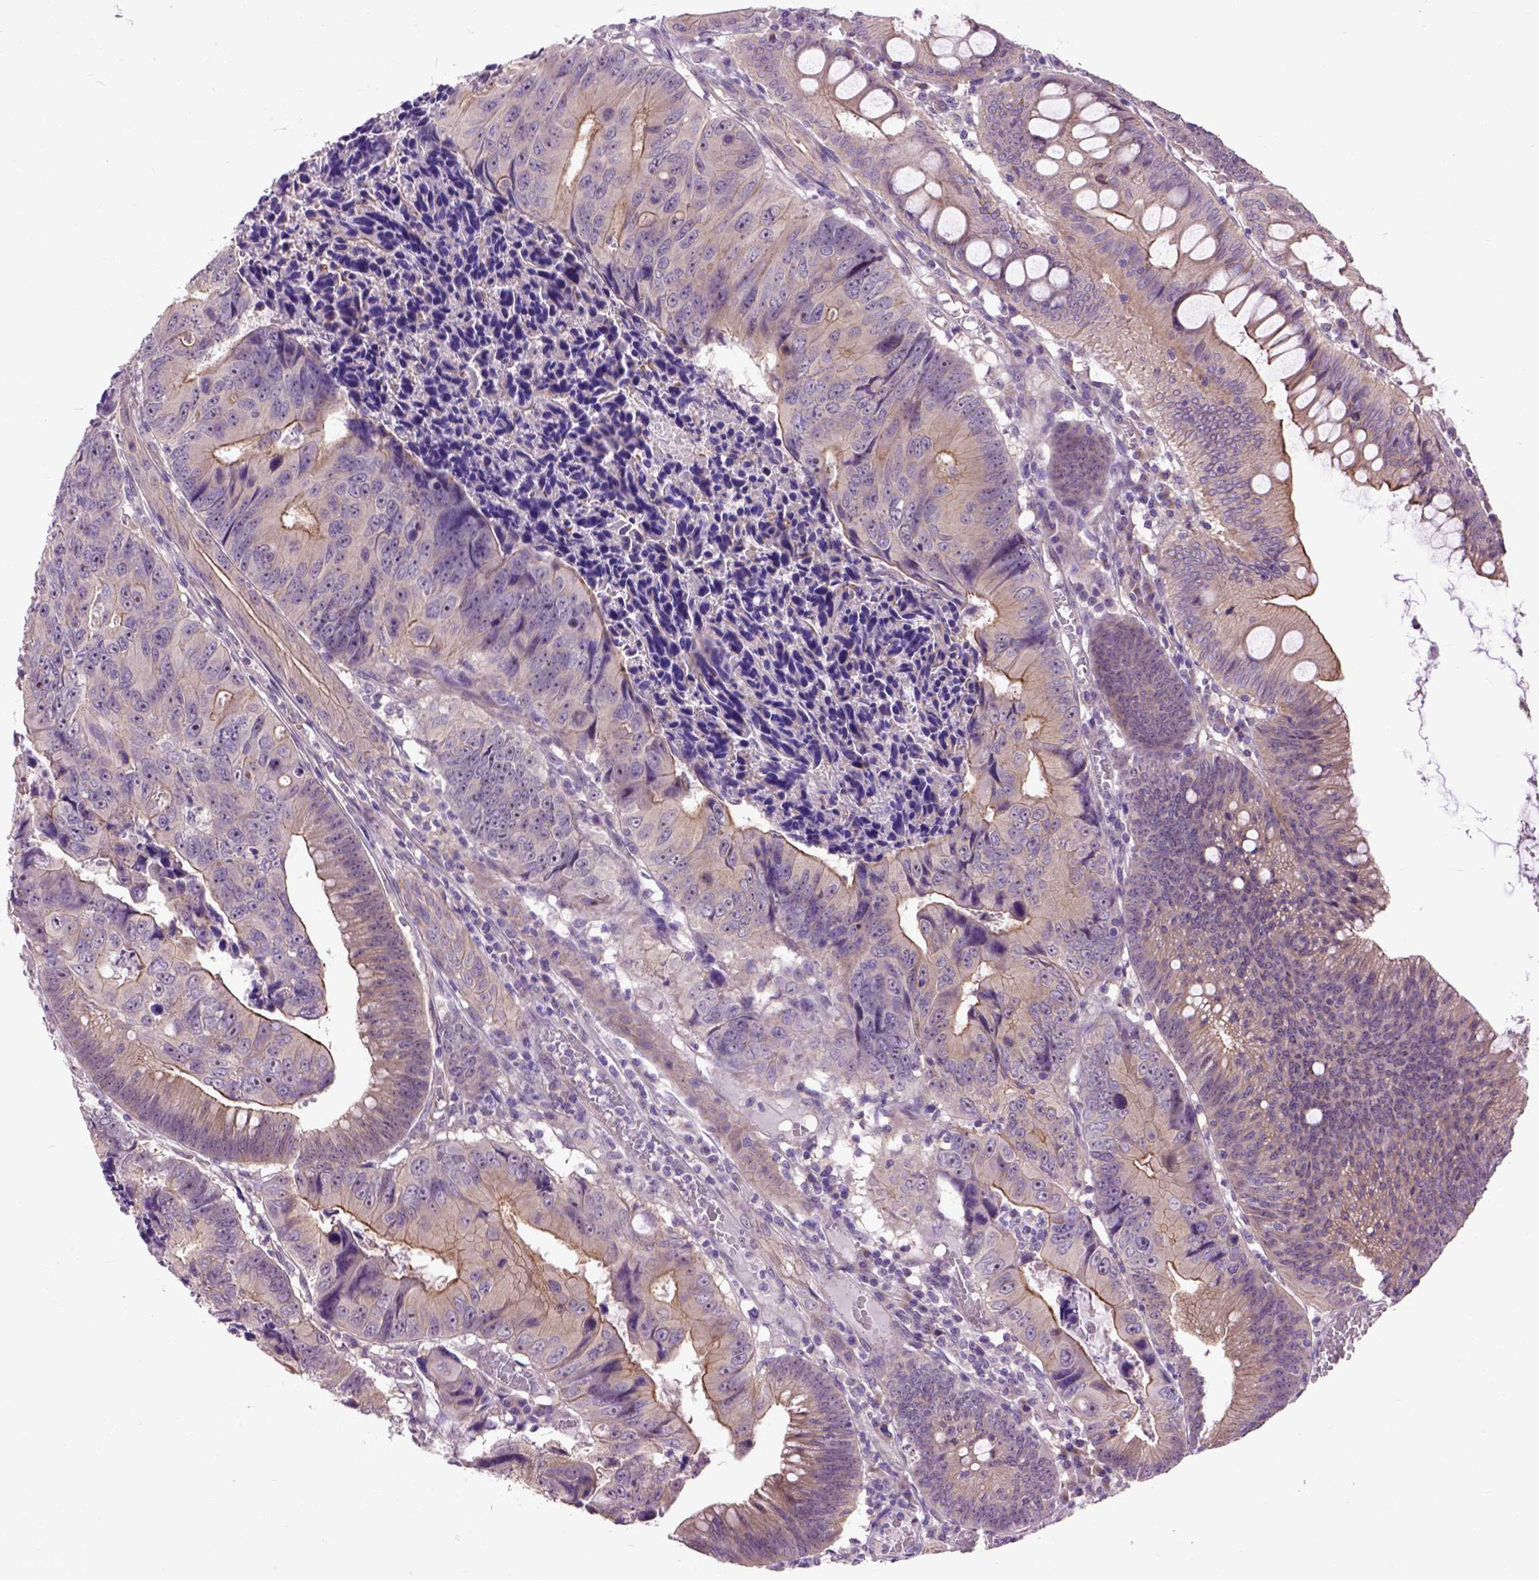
{"staining": {"intensity": "strong", "quantity": "<25%", "location": "cytoplasmic/membranous"}, "tissue": "colorectal cancer", "cell_type": "Tumor cells", "image_type": "cancer", "snomed": [{"axis": "morphology", "description": "Adenocarcinoma, NOS"}, {"axis": "topography", "description": "Colon"}], "caption": "Brown immunohistochemical staining in human colorectal cancer (adenocarcinoma) exhibits strong cytoplasmic/membranous positivity in about <25% of tumor cells.", "gene": "MAPT", "patient": {"sex": "female", "age": 87}}